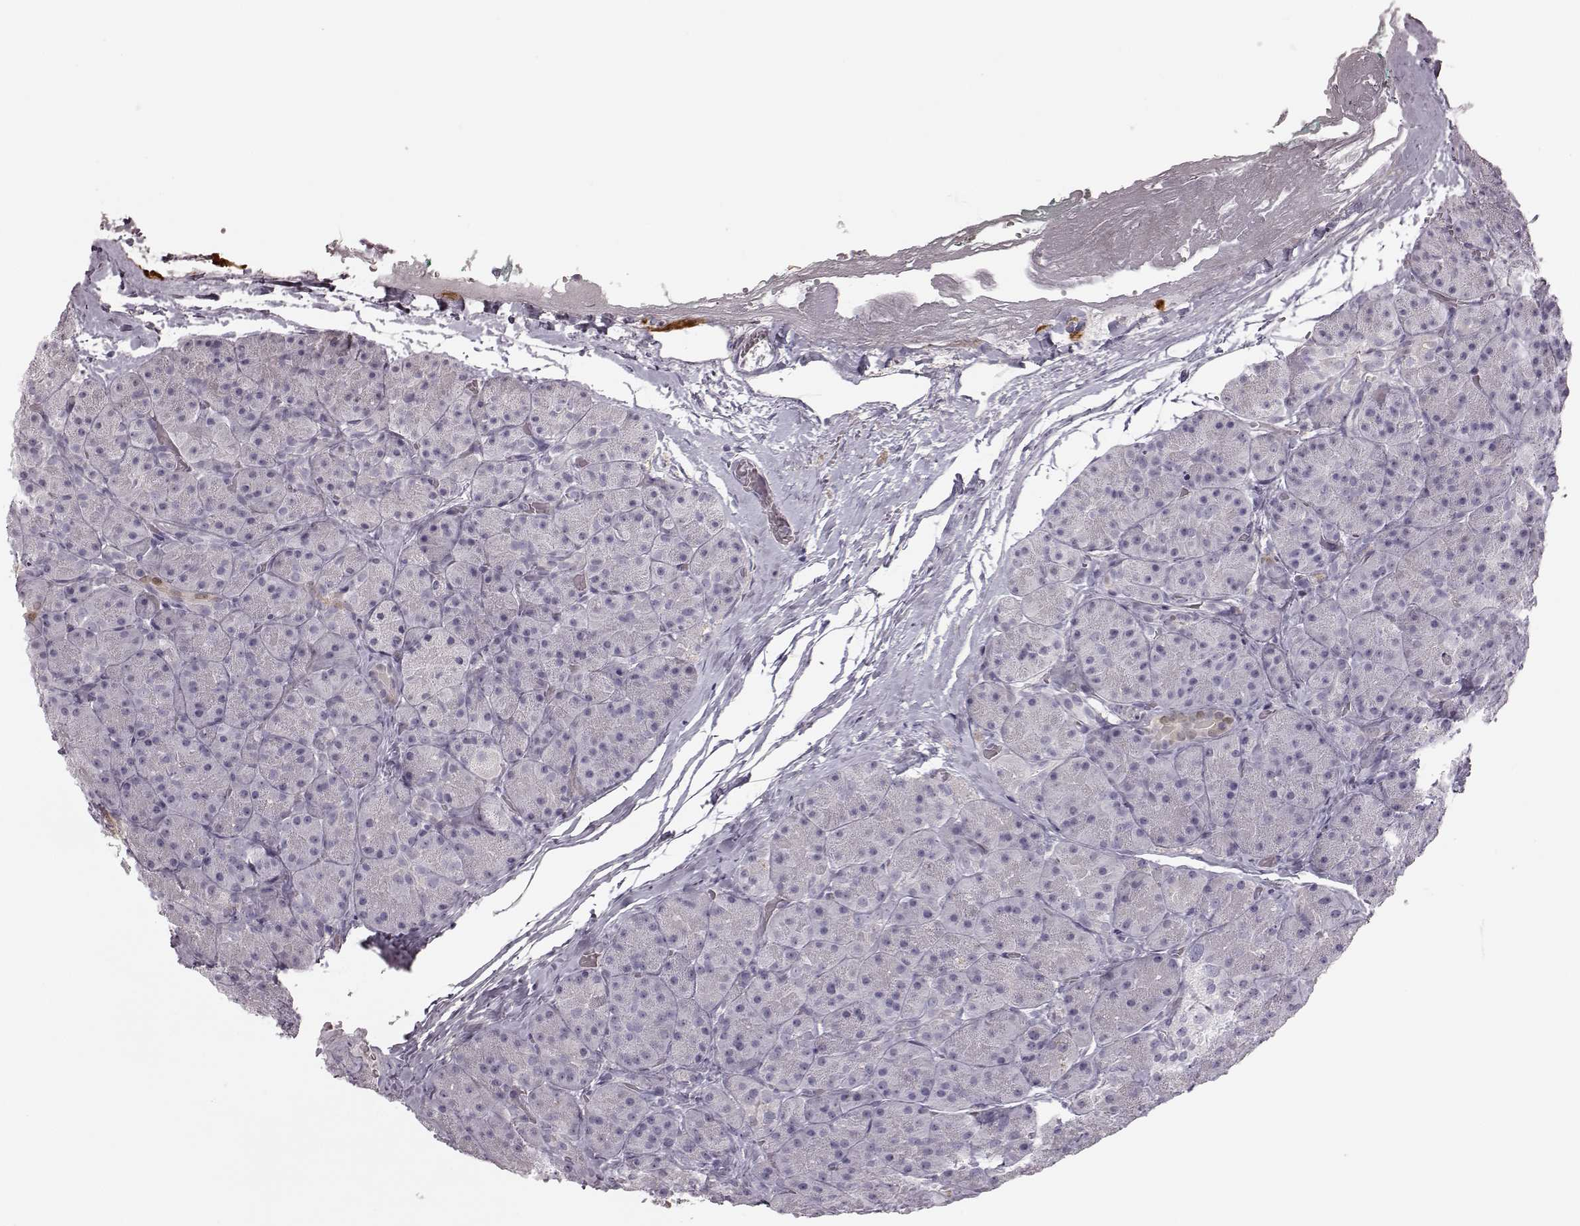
{"staining": {"intensity": "negative", "quantity": "none", "location": "none"}, "tissue": "pancreas", "cell_type": "Exocrine glandular cells", "image_type": "normal", "snomed": [{"axis": "morphology", "description": "Normal tissue, NOS"}, {"axis": "topography", "description": "Pancreas"}], "caption": "Human pancreas stained for a protein using immunohistochemistry (IHC) demonstrates no staining in exocrine glandular cells.", "gene": "ZNF433", "patient": {"sex": "male", "age": 57}}